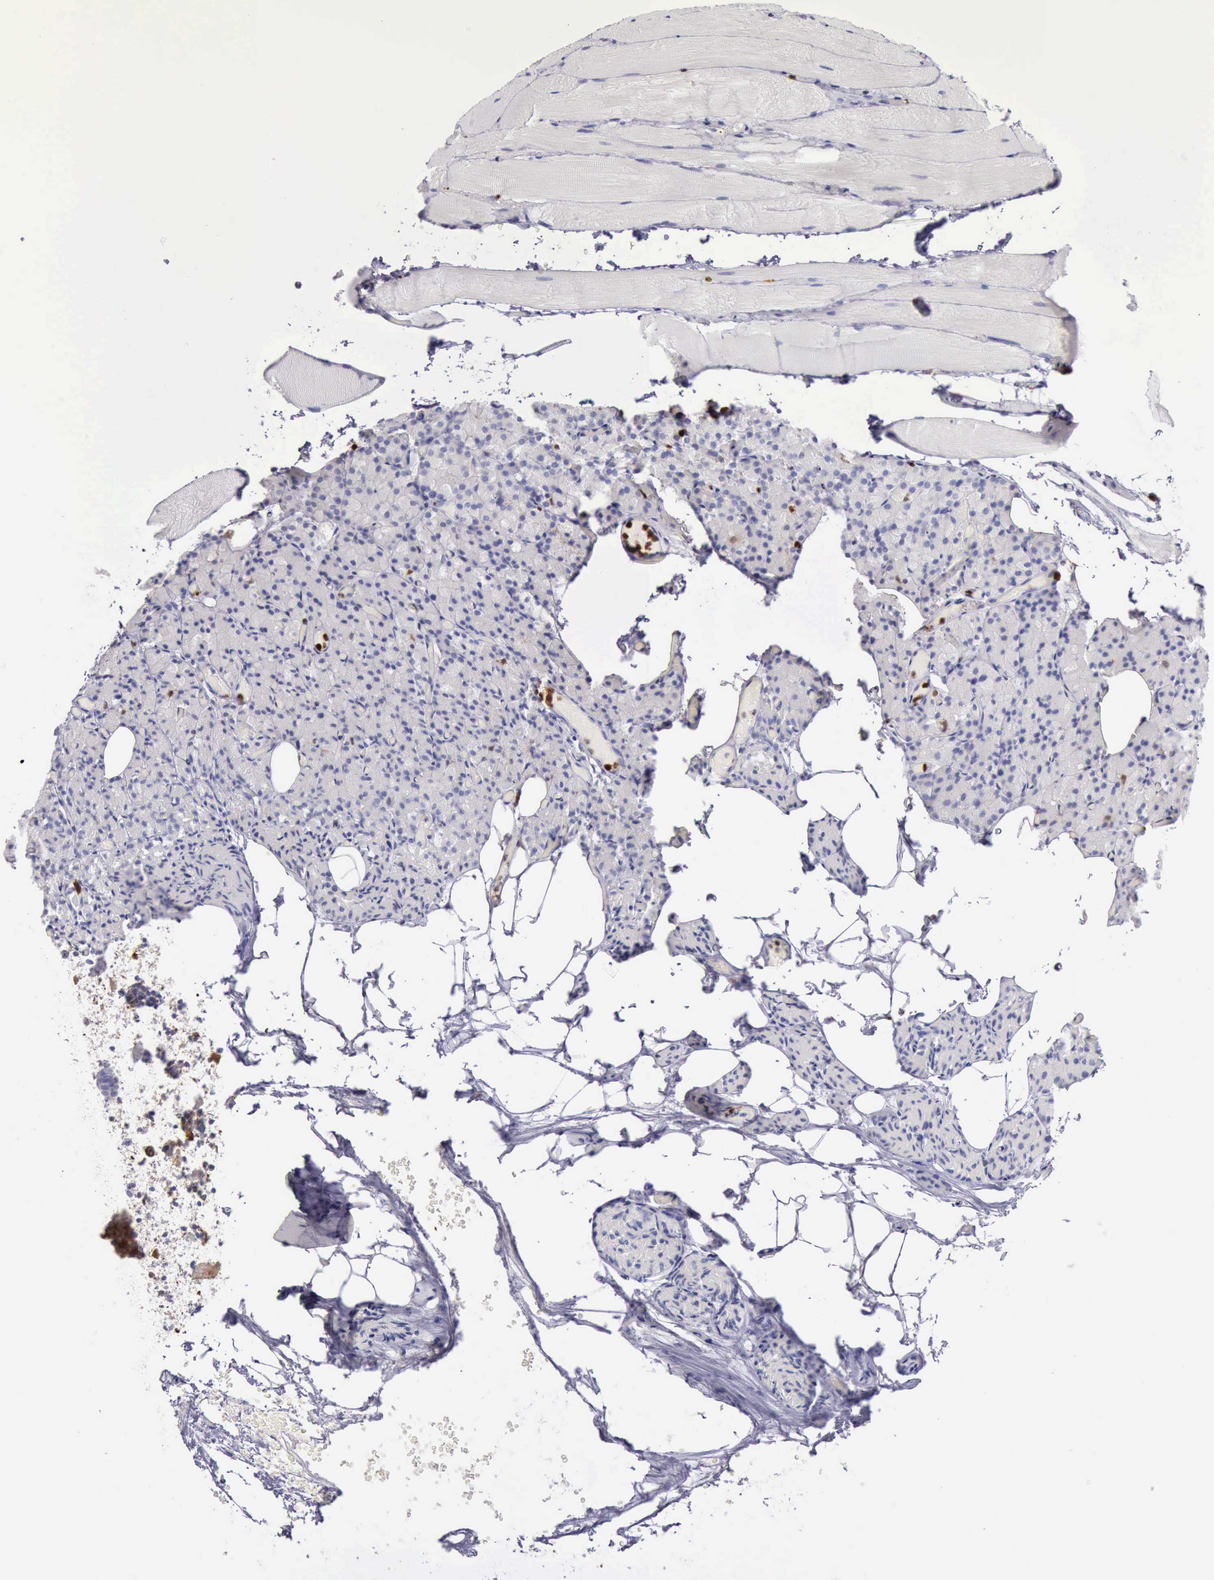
{"staining": {"intensity": "negative", "quantity": "none", "location": "none"}, "tissue": "parathyroid gland", "cell_type": "Glandular cells", "image_type": "normal", "snomed": [{"axis": "morphology", "description": "Normal tissue, NOS"}, {"axis": "topography", "description": "Skeletal muscle"}, {"axis": "topography", "description": "Parathyroid gland"}], "caption": "IHC histopathology image of unremarkable human parathyroid gland stained for a protein (brown), which exhibits no expression in glandular cells. Brightfield microscopy of IHC stained with DAB (3,3'-diaminobenzidine) (brown) and hematoxylin (blue), captured at high magnification.", "gene": "CSTA", "patient": {"sex": "female", "age": 37}}